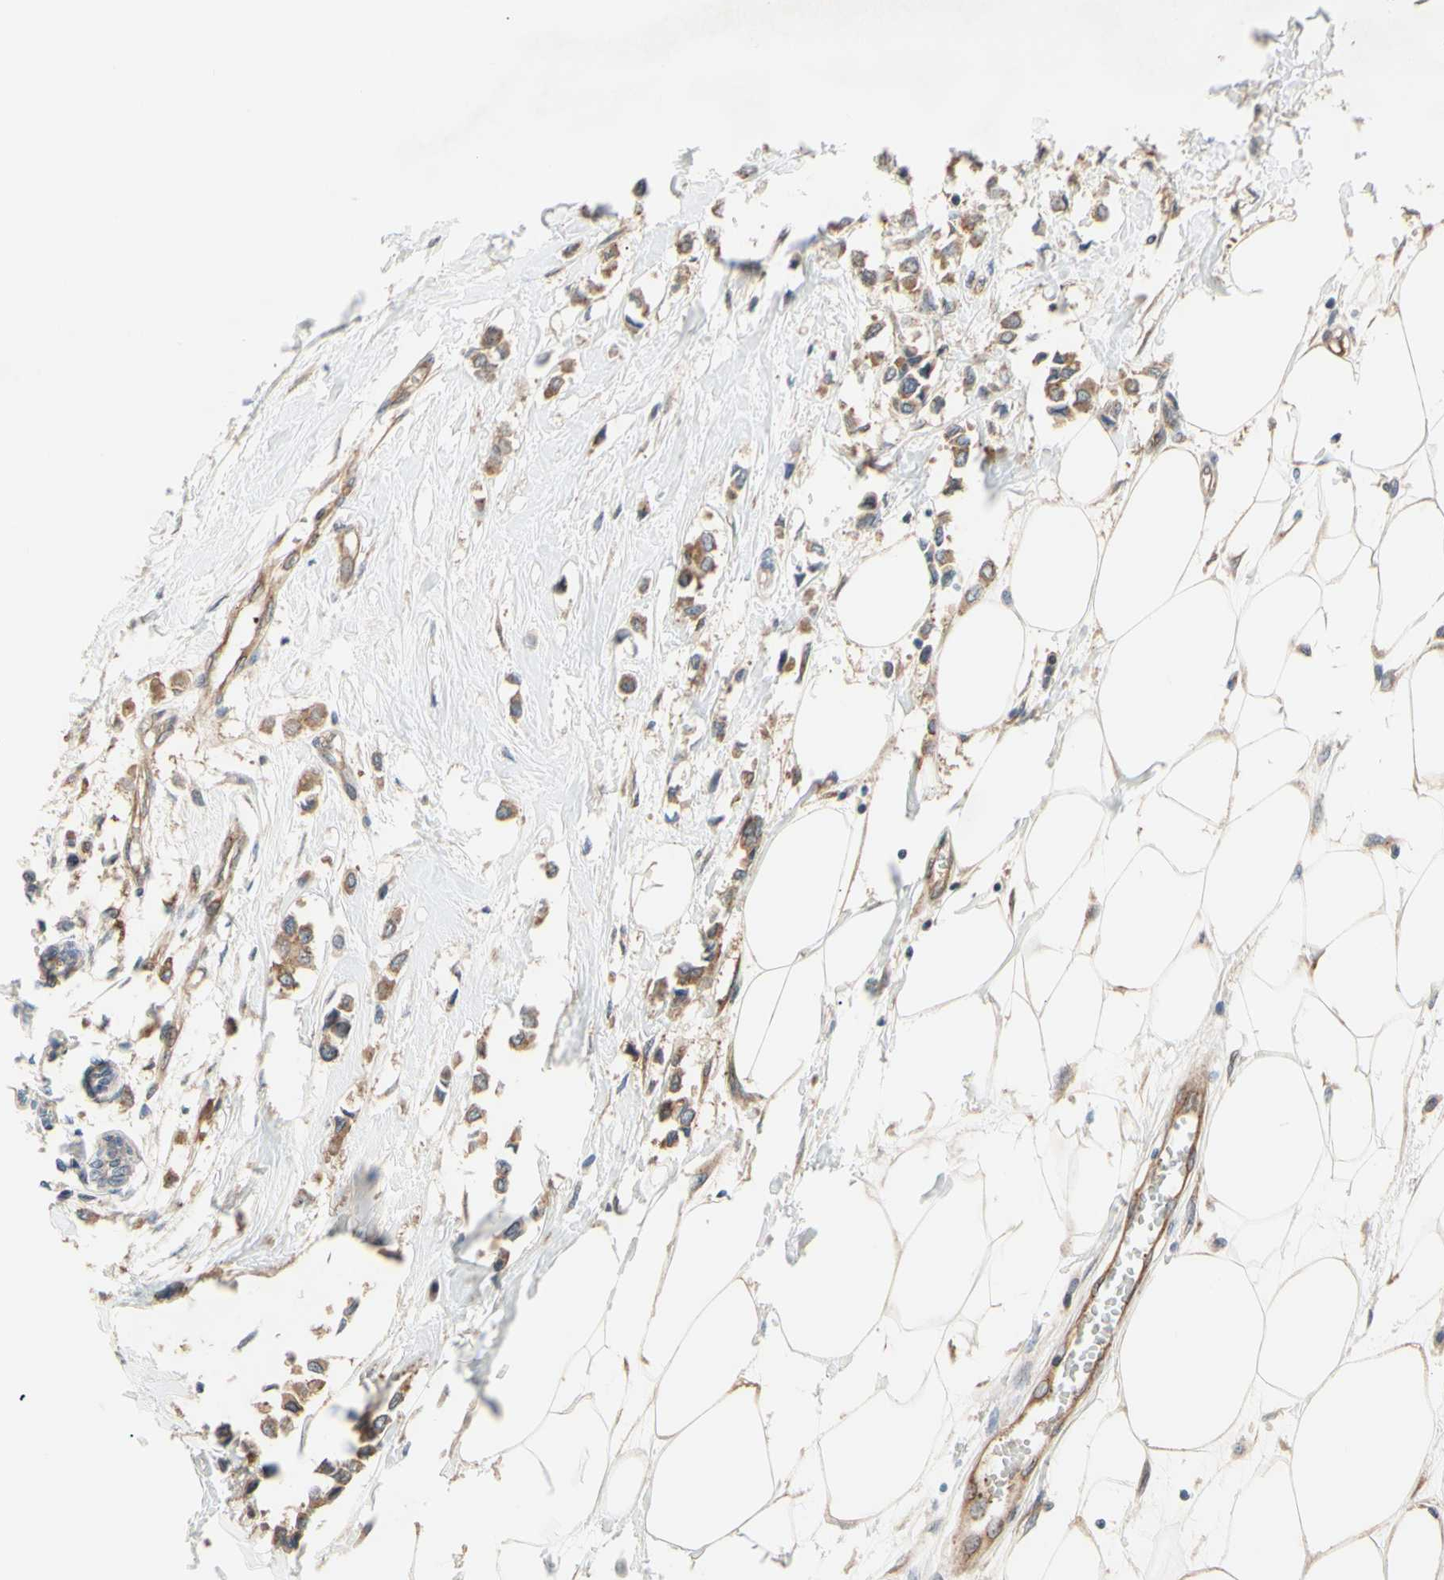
{"staining": {"intensity": "moderate", "quantity": ">75%", "location": "cytoplasmic/membranous"}, "tissue": "breast cancer", "cell_type": "Tumor cells", "image_type": "cancer", "snomed": [{"axis": "morphology", "description": "Lobular carcinoma"}, {"axis": "topography", "description": "Breast"}], "caption": "About >75% of tumor cells in lobular carcinoma (breast) reveal moderate cytoplasmic/membranous protein staining as visualized by brown immunohistochemical staining.", "gene": "DYNLRB1", "patient": {"sex": "female", "age": 51}}